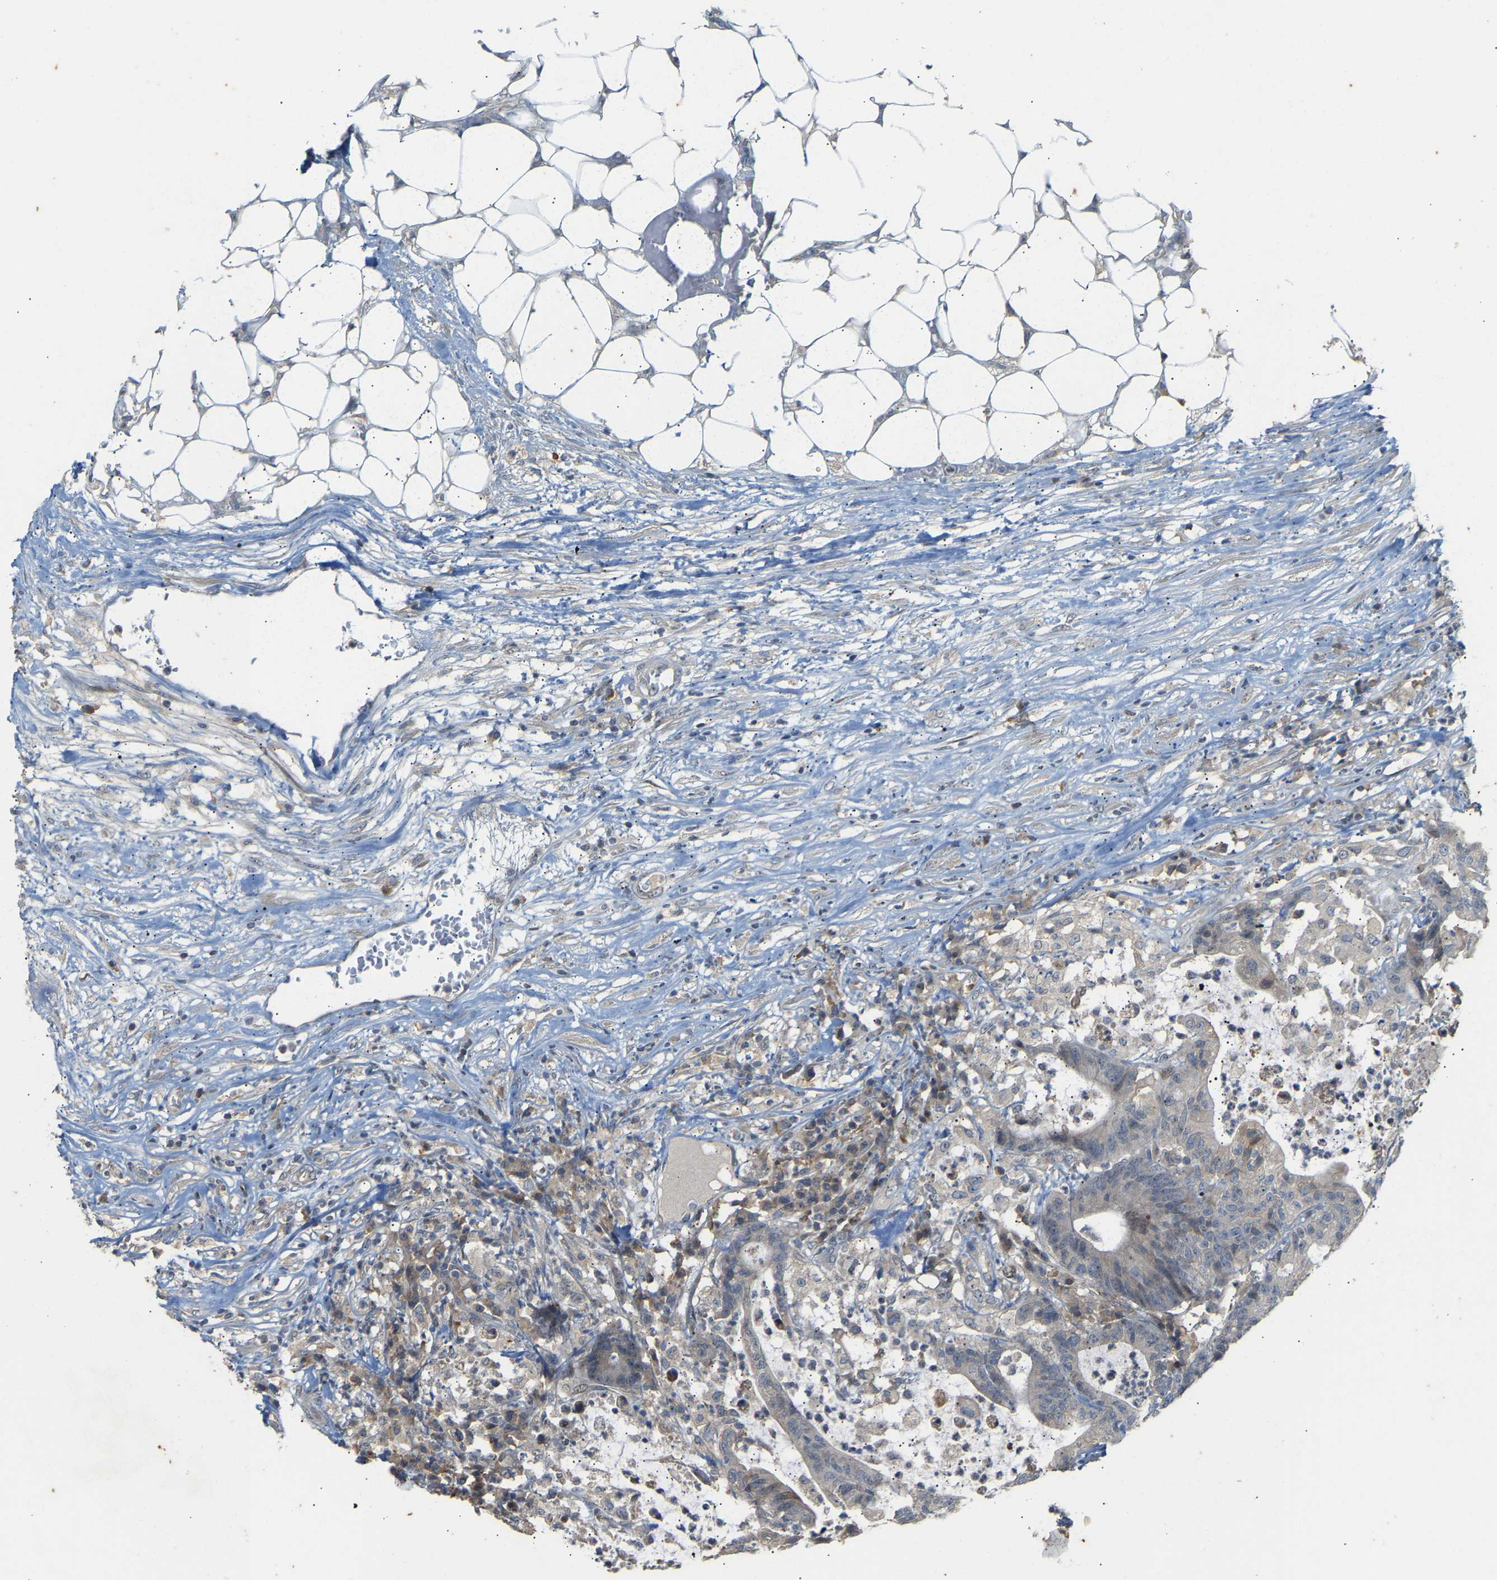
{"staining": {"intensity": "negative", "quantity": "none", "location": "none"}, "tissue": "colorectal cancer", "cell_type": "Tumor cells", "image_type": "cancer", "snomed": [{"axis": "morphology", "description": "Adenocarcinoma, NOS"}, {"axis": "topography", "description": "Colon"}], "caption": "Image shows no significant protein positivity in tumor cells of colorectal cancer (adenocarcinoma).", "gene": "PTPN4", "patient": {"sex": "female", "age": 84}}